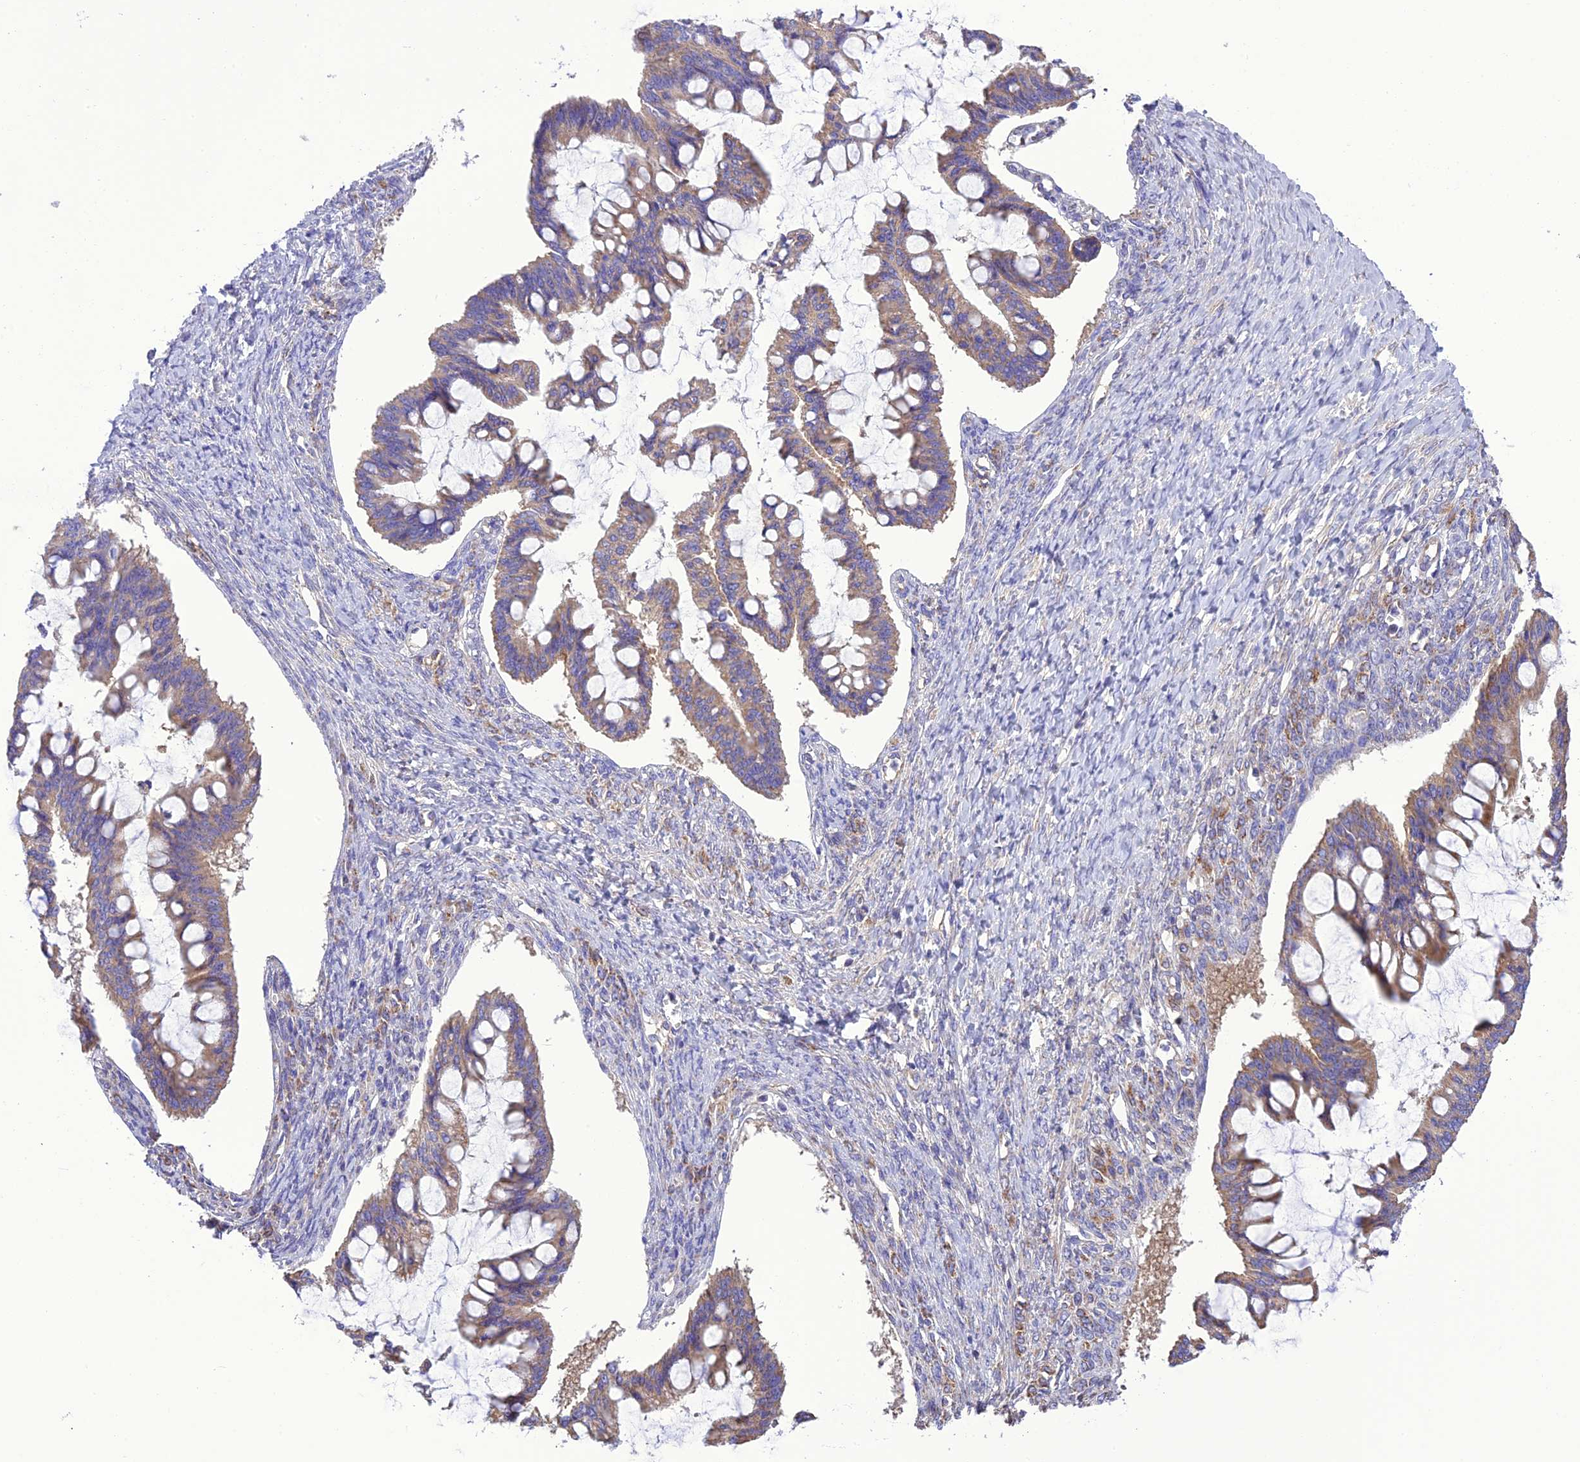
{"staining": {"intensity": "weak", "quantity": ">75%", "location": "cytoplasmic/membranous"}, "tissue": "ovarian cancer", "cell_type": "Tumor cells", "image_type": "cancer", "snomed": [{"axis": "morphology", "description": "Cystadenocarcinoma, mucinous, NOS"}, {"axis": "topography", "description": "Ovary"}], "caption": "IHC photomicrograph of neoplastic tissue: human ovarian cancer (mucinous cystadenocarcinoma) stained using immunohistochemistry exhibits low levels of weak protein expression localized specifically in the cytoplasmic/membranous of tumor cells, appearing as a cytoplasmic/membranous brown color.", "gene": "MAP3K12", "patient": {"sex": "female", "age": 73}}